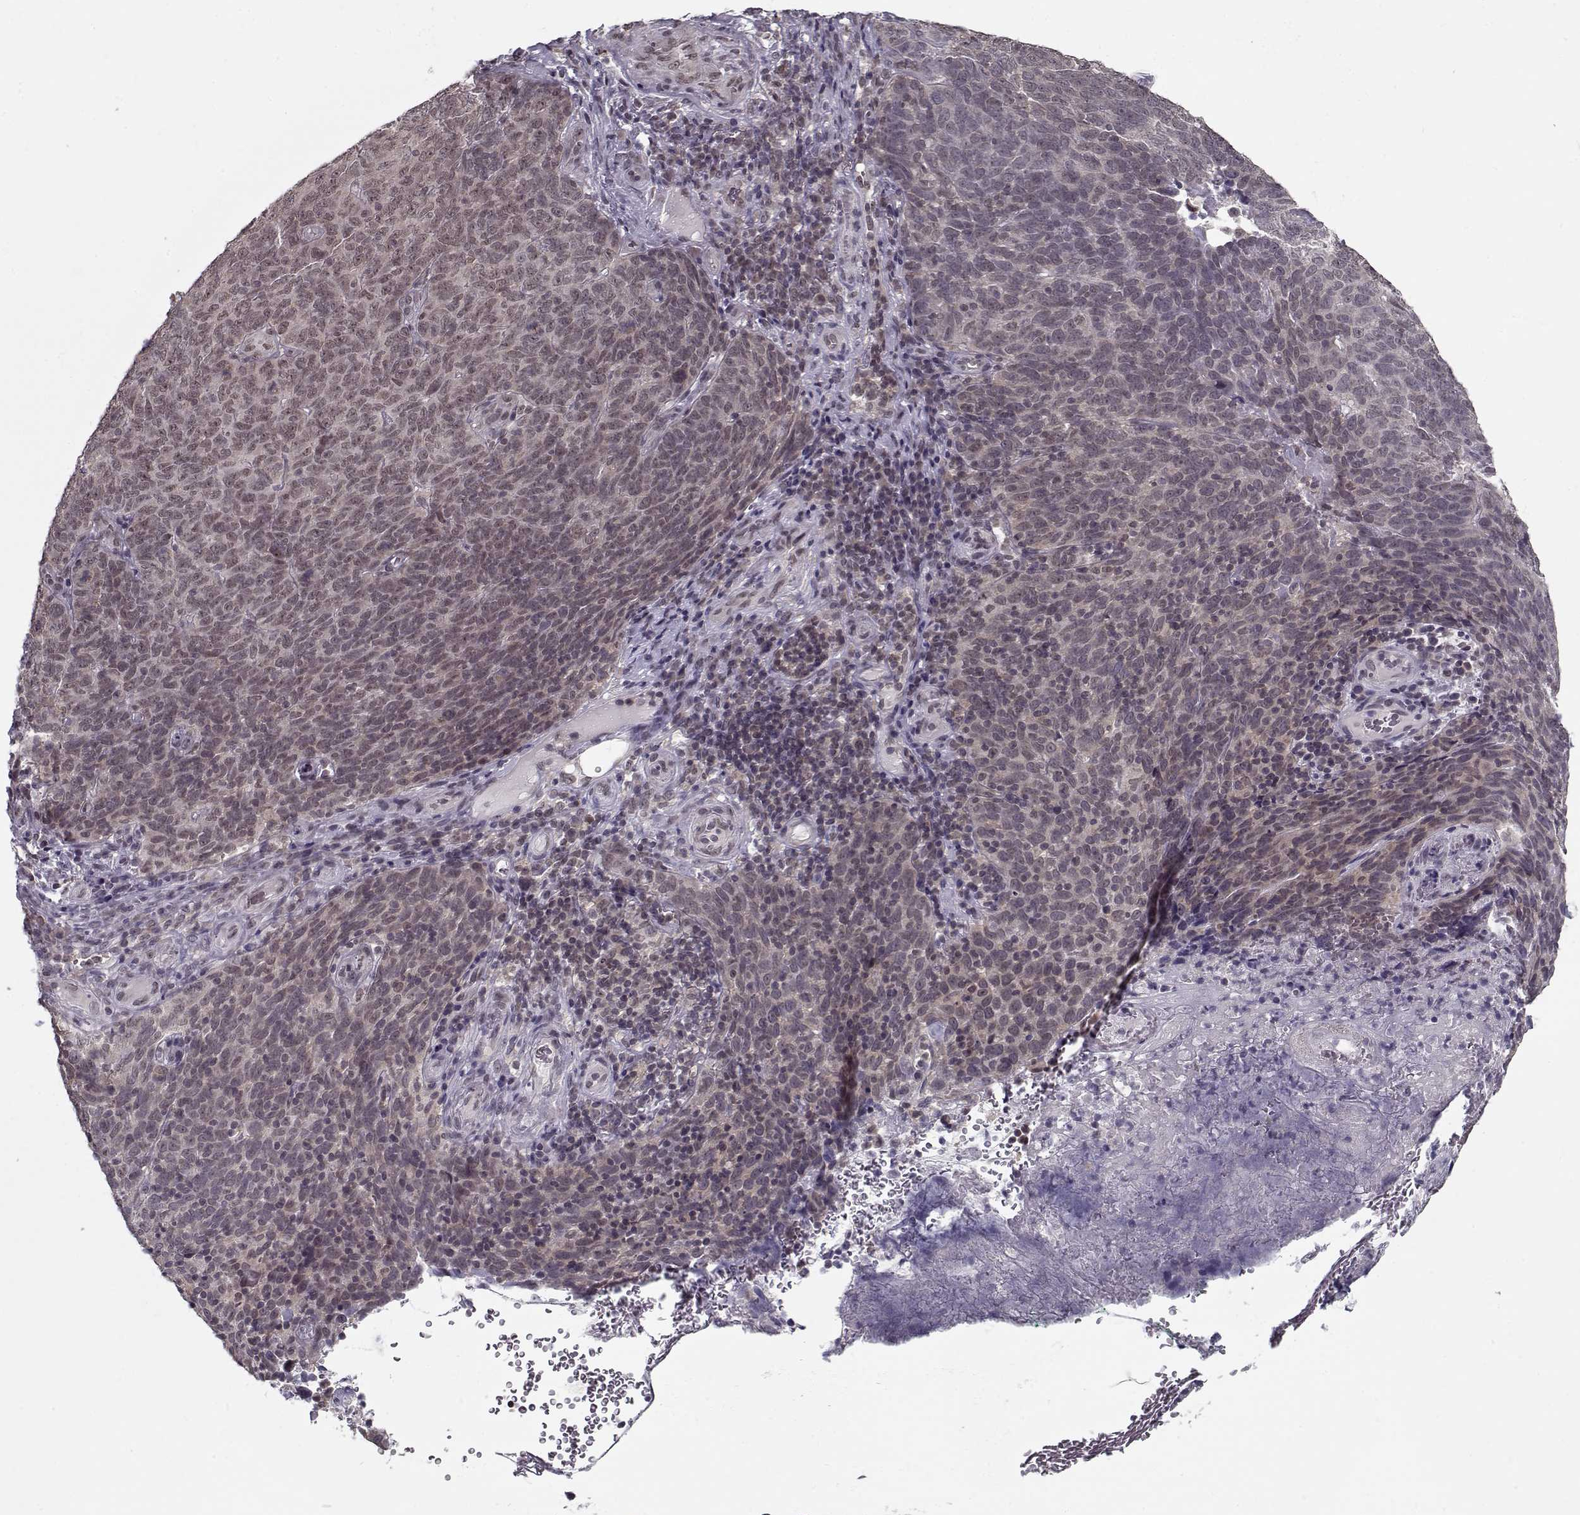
{"staining": {"intensity": "weak", "quantity": ">75%", "location": "nuclear"}, "tissue": "skin cancer", "cell_type": "Tumor cells", "image_type": "cancer", "snomed": [{"axis": "morphology", "description": "Squamous cell carcinoma, NOS"}, {"axis": "topography", "description": "Skin"}, {"axis": "topography", "description": "Anal"}], "caption": "Protein expression analysis of human skin cancer (squamous cell carcinoma) reveals weak nuclear expression in approximately >75% of tumor cells.", "gene": "TESPA1", "patient": {"sex": "female", "age": 51}}